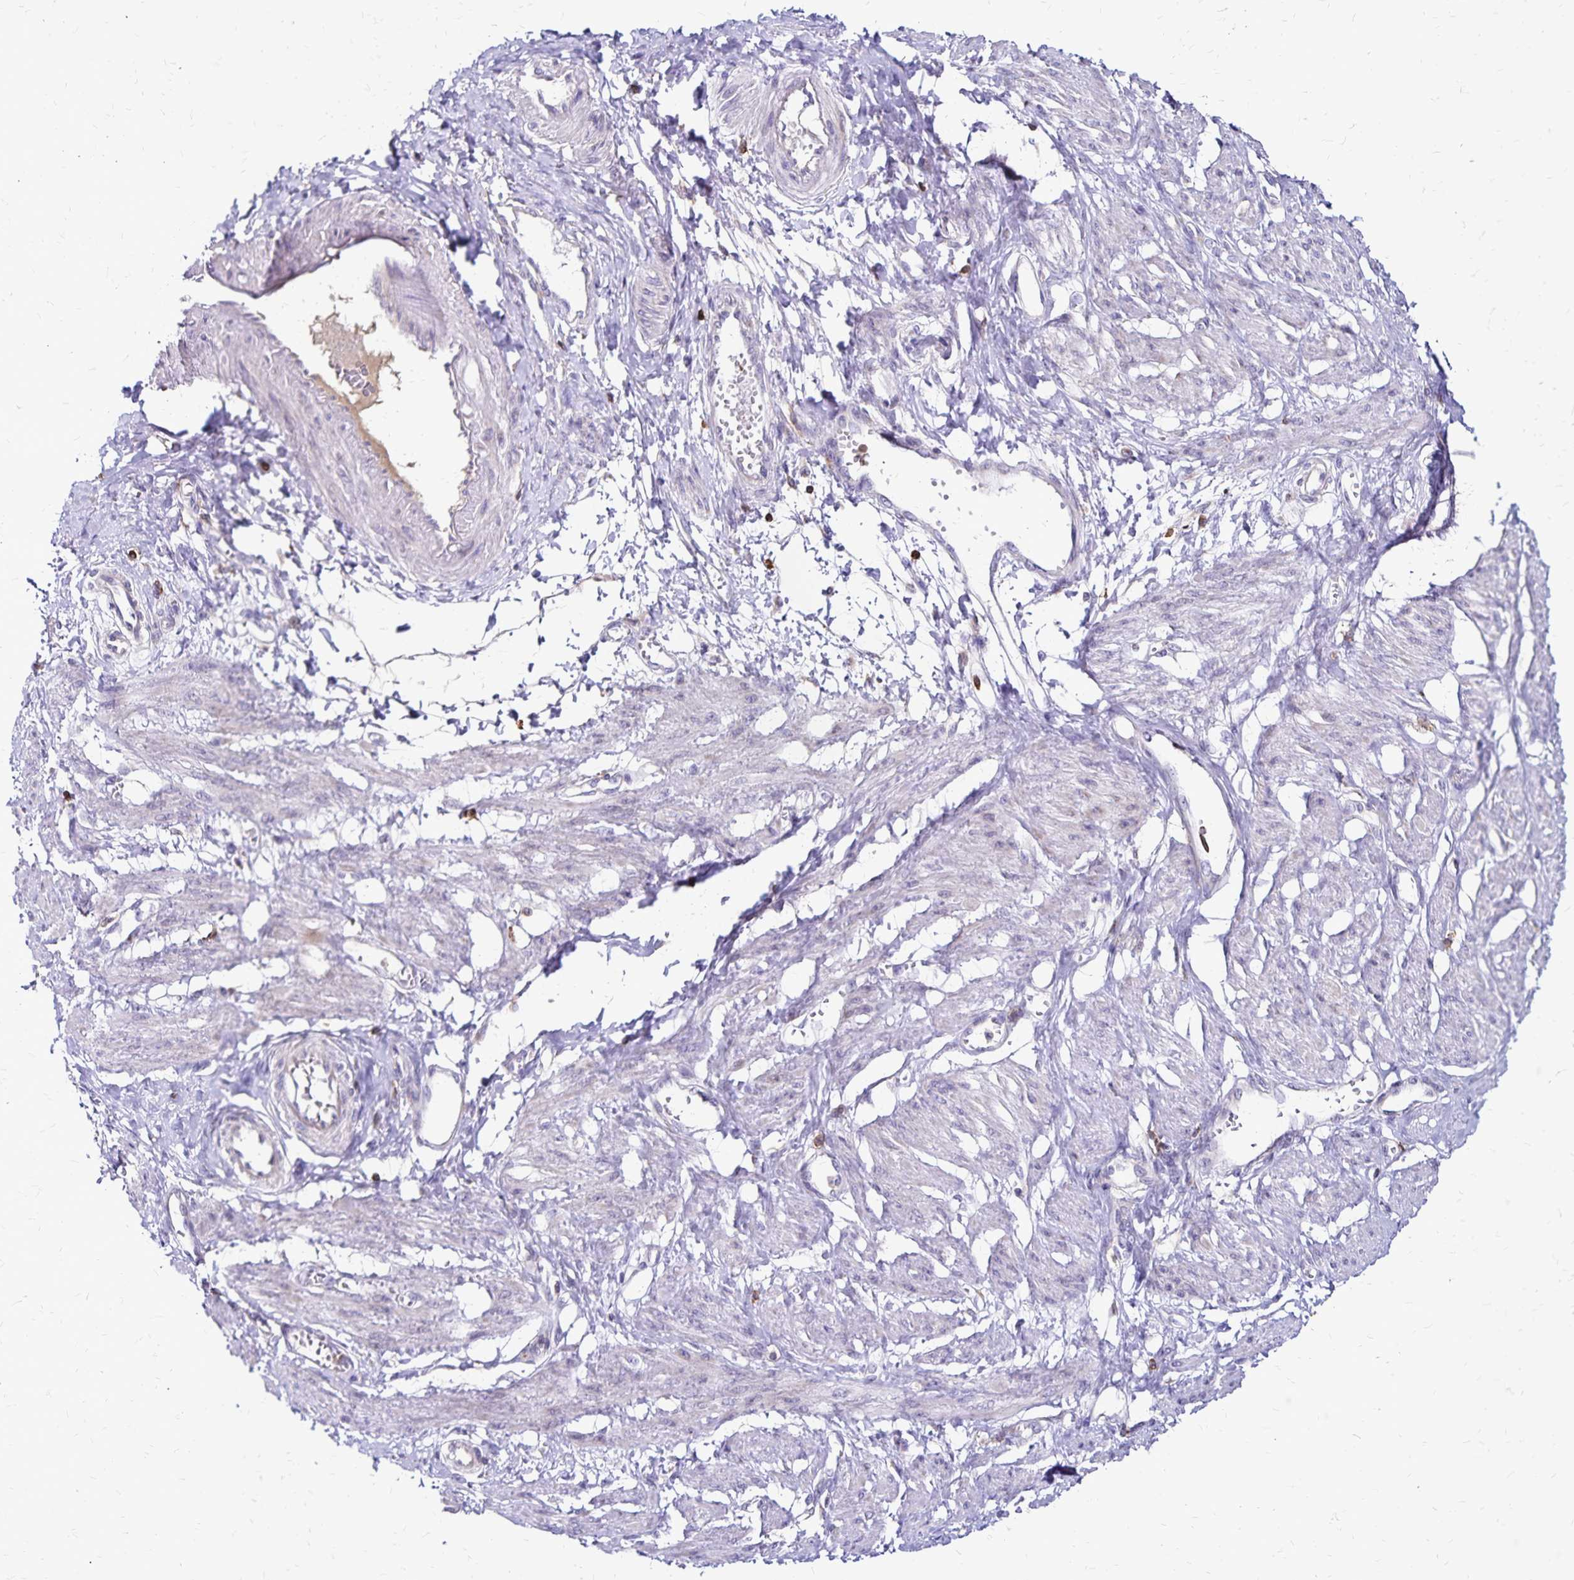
{"staining": {"intensity": "moderate", "quantity": "<25%", "location": "cytoplasmic/membranous"}, "tissue": "smooth muscle", "cell_type": "Smooth muscle cells", "image_type": "normal", "snomed": [{"axis": "morphology", "description": "Normal tissue, NOS"}, {"axis": "topography", "description": "Smooth muscle"}, {"axis": "topography", "description": "Uterus"}], "caption": "IHC micrograph of normal human smooth muscle stained for a protein (brown), which displays low levels of moderate cytoplasmic/membranous positivity in about <25% of smooth muscle cells.", "gene": "NAGPA", "patient": {"sex": "female", "age": 39}}